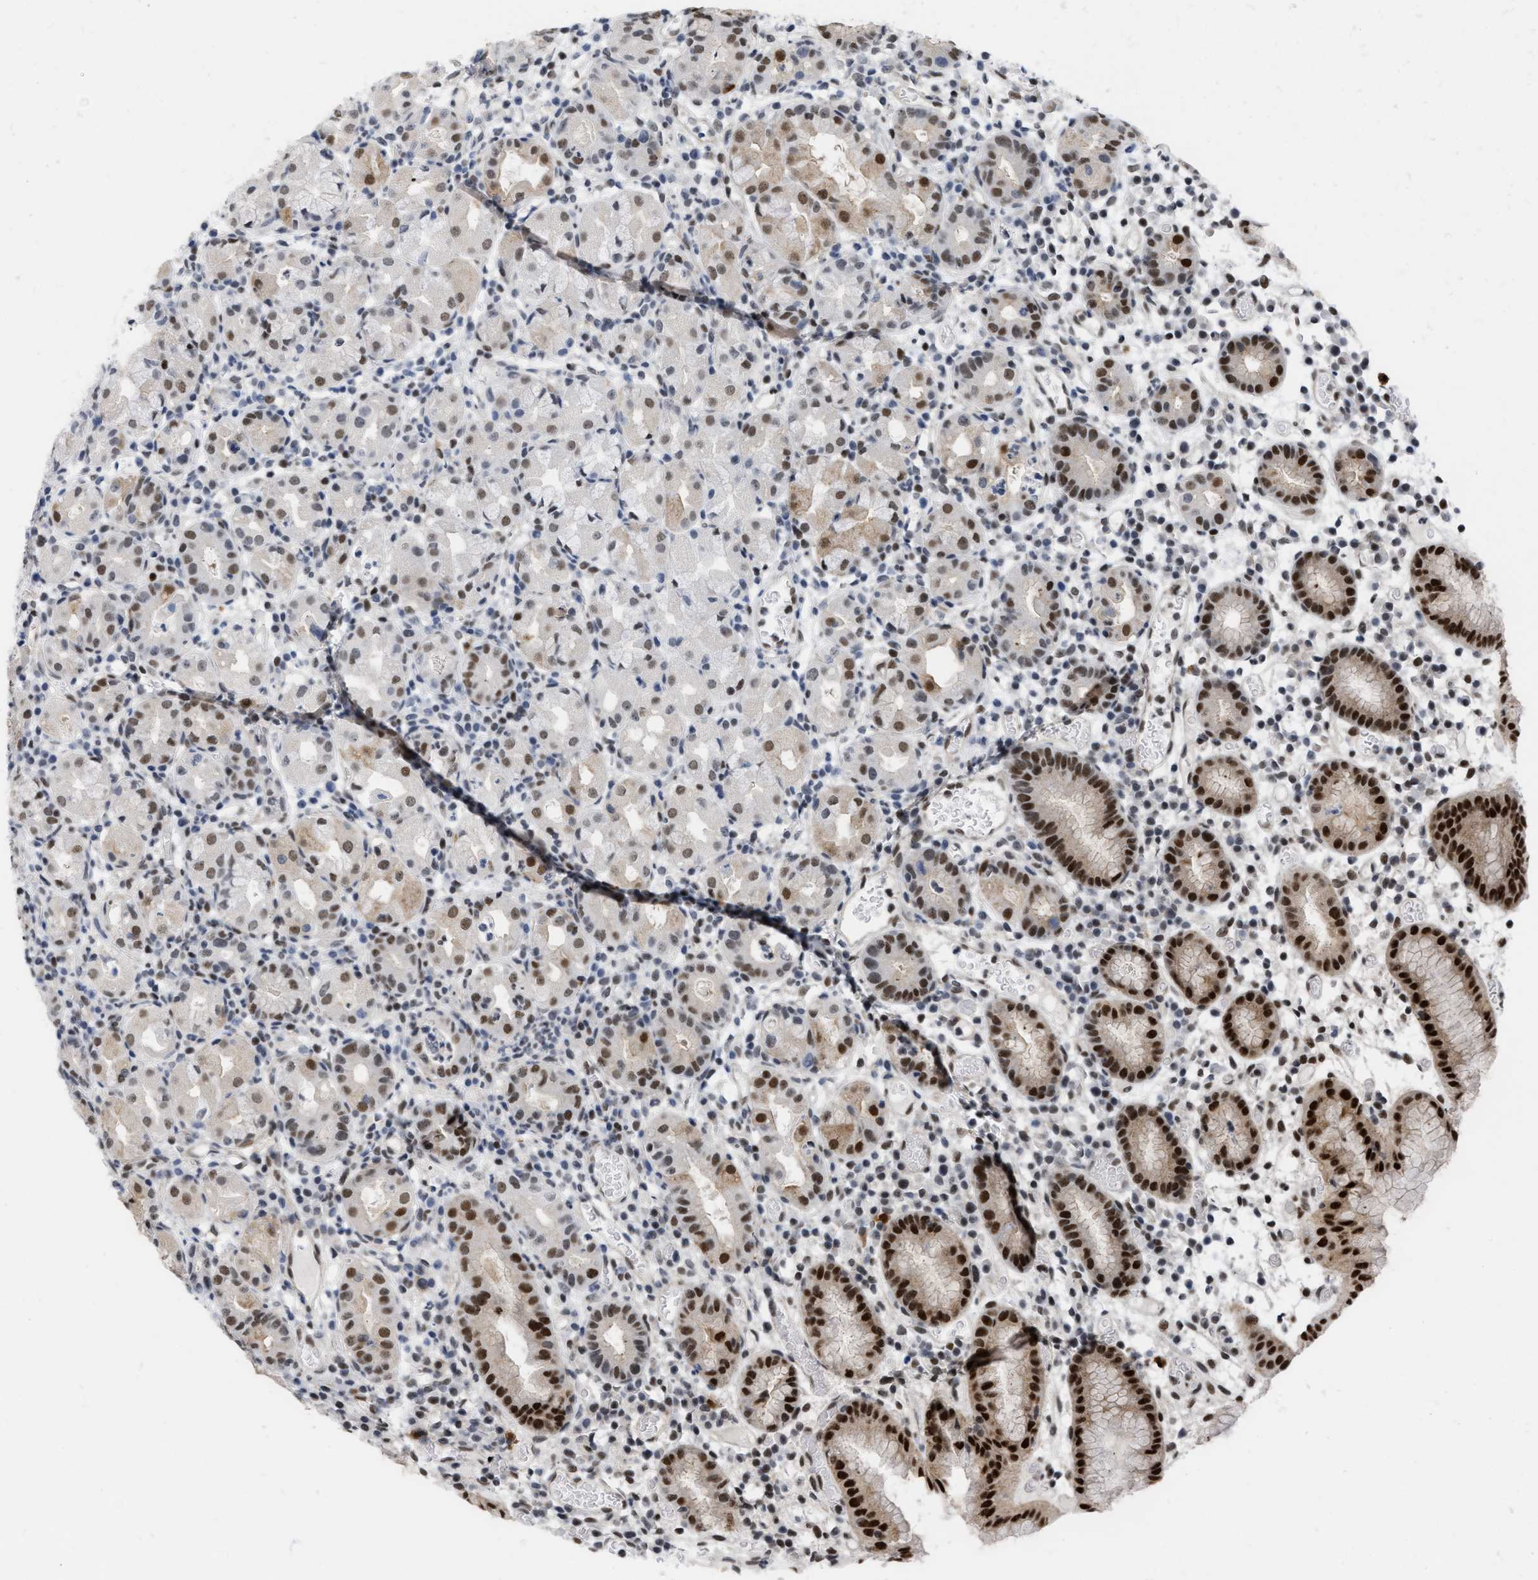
{"staining": {"intensity": "strong", "quantity": "25%-75%", "location": "nuclear"}, "tissue": "stomach", "cell_type": "Glandular cells", "image_type": "normal", "snomed": [{"axis": "morphology", "description": "Normal tissue, NOS"}, {"axis": "topography", "description": "Stomach"}, {"axis": "topography", "description": "Stomach, lower"}], "caption": "Protein expression analysis of normal stomach reveals strong nuclear staining in about 25%-75% of glandular cells. The protein of interest is shown in brown color, while the nuclei are stained blue.", "gene": "MIER1", "patient": {"sex": "female", "age": 75}}